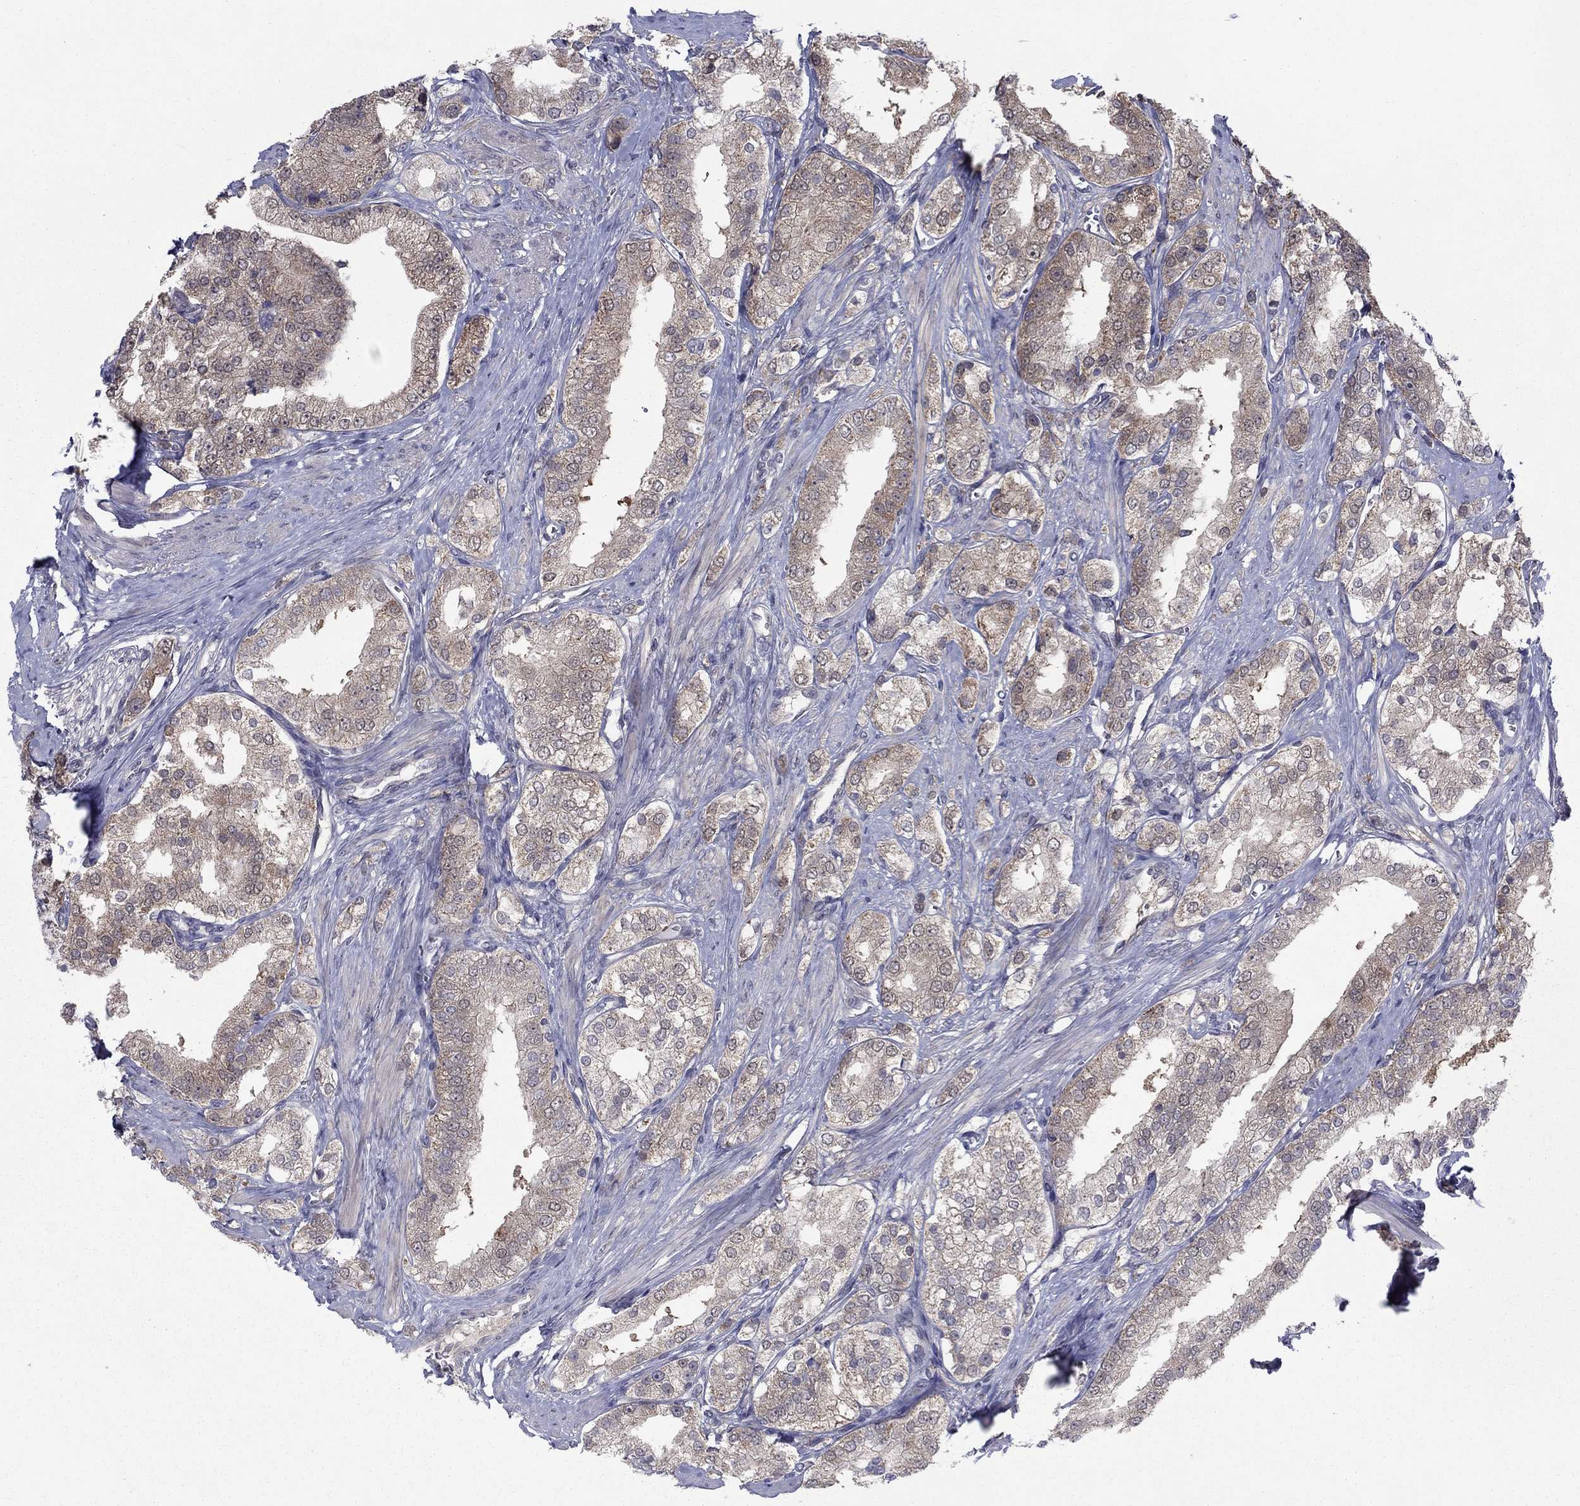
{"staining": {"intensity": "negative", "quantity": "none", "location": "none"}, "tissue": "prostate cancer", "cell_type": "Tumor cells", "image_type": "cancer", "snomed": [{"axis": "morphology", "description": "Adenocarcinoma, NOS"}, {"axis": "topography", "description": "Prostate and seminal vesicle, NOS"}, {"axis": "topography", "description": "Prostate"}], "caption": "Prostate cancer was stained to show a protein in brown. There is no significant staining in tumor cells.", "gene": "GRHPR", "patient": {"sex": "male", "age": 67}}